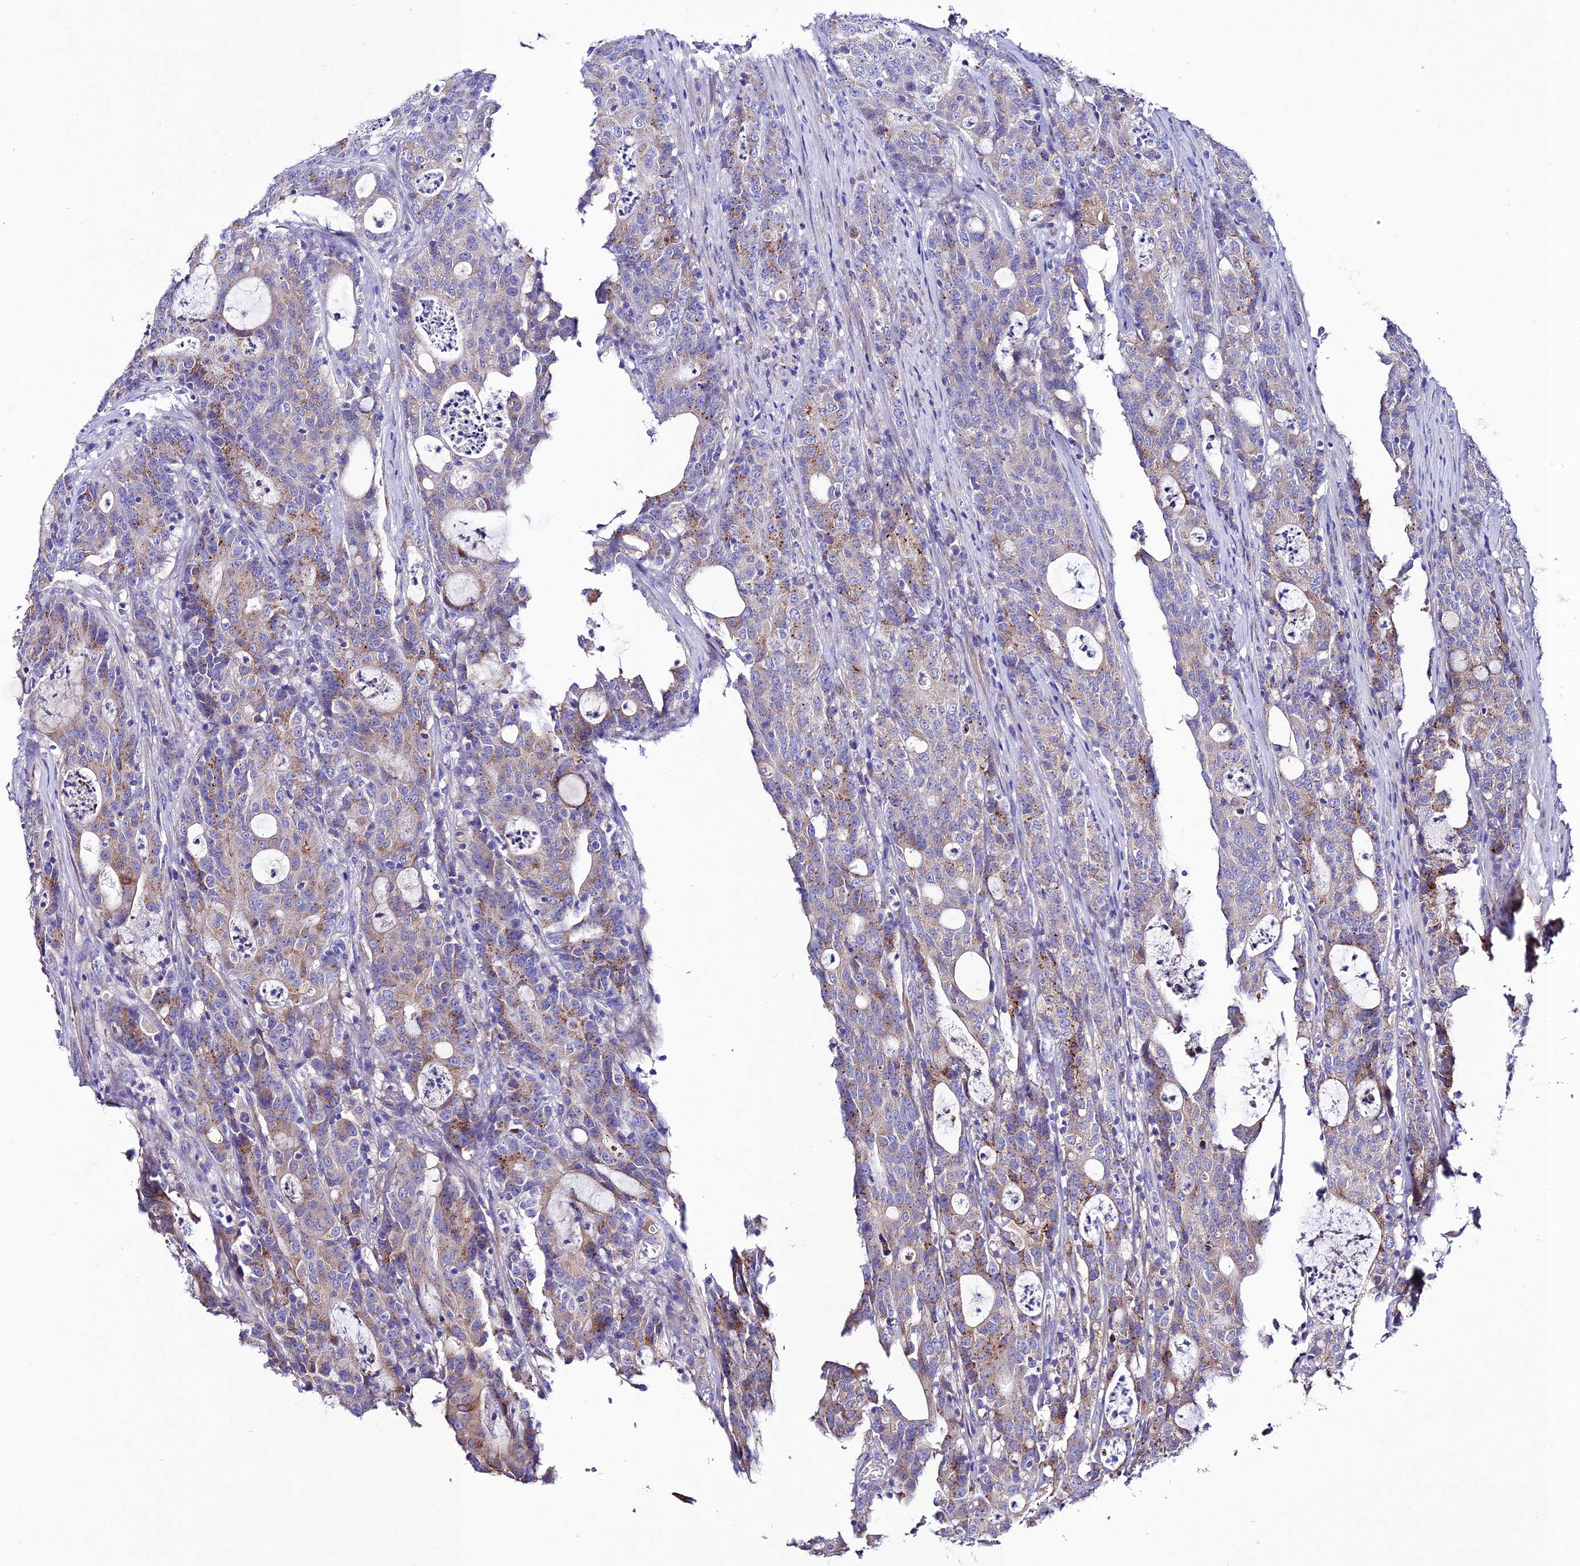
{"staining": {"intensity": "moderate", "quantity": "25%-75%", "location": "cytoplasmic/membranous"}, "tissue": "colorectal cancer", "cell_type": "Tumor cells", "image_type": "cancer", "snomed": [{"axis": "morphology", "description": "Adenocarcinoma, NOS"}, {"axis": "topography", "description": "Colon"}], "caption": "Immunohistochemistry (IHC) (DAB) staining of human colorectal cancer displays moderate cytoplasmic/membranous protein expression in about 25%-75% of tumor cells.", "gene": "OR51Q1", "patient": {"sex": "male", "age": 83}}